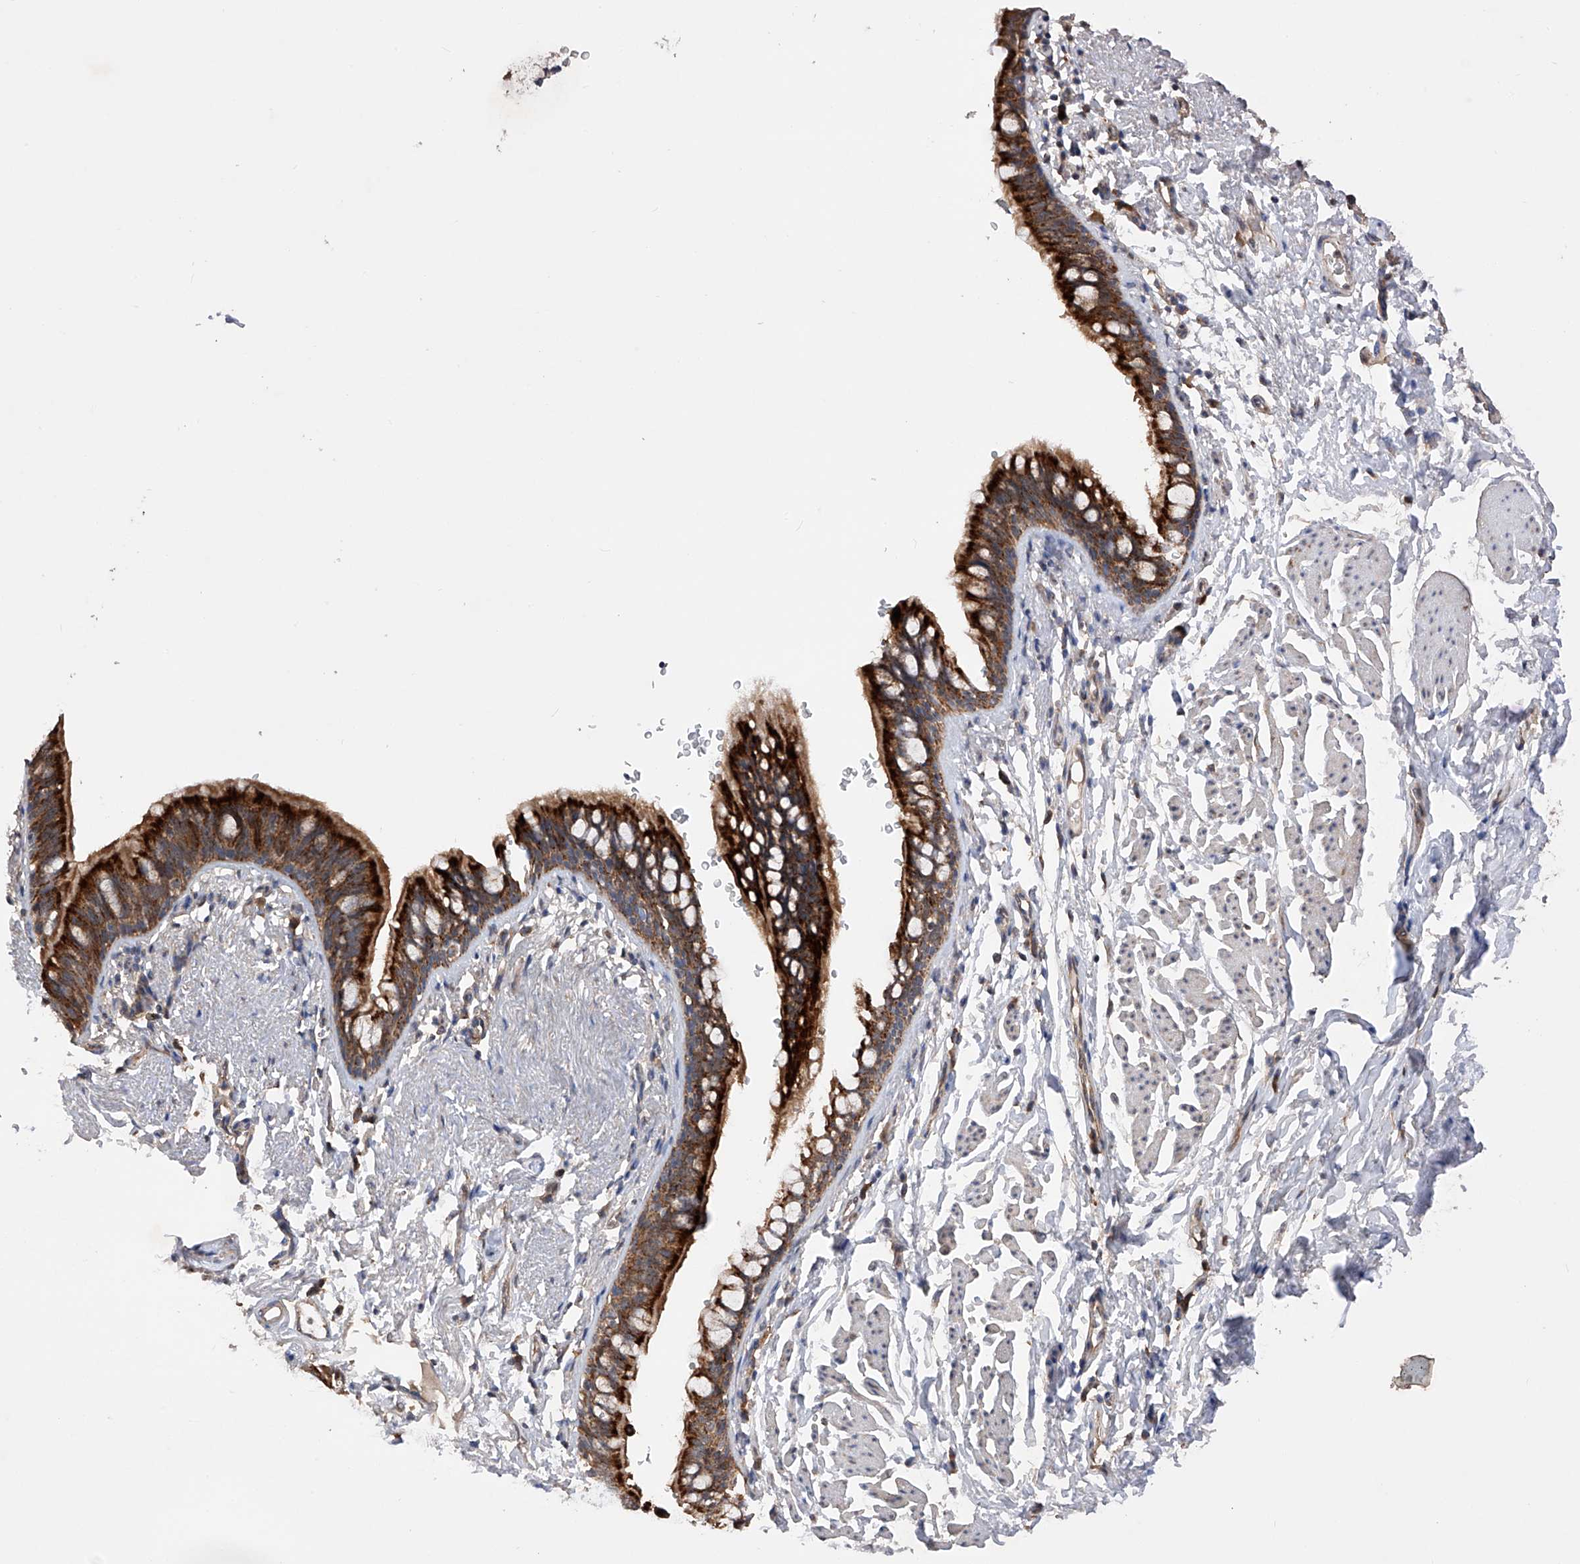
{"staining": {"intensity": "strong", "quantity": ">75%", "location": "cytoplasmic/membranous"}, "tissue": "bronchus", "cell_type": "Respiratory epithelial cells", "image_type": "normal", "snomed": [{"axis": "morphology", "description": "Normal tissue, NOS"}, {"axis": "topography", "description": "Cartilage tissue"}, {"axis": "topography", "description": "Bronchus"}], "caption": "The histopathology image reveals a brown stain indicating the presence of a protein in the cytoplasmic/membranous of respiratory epithelial cells in bronchus.", "gene": "SDHAF4", "patient": {"sex": "female", "age": 36}}